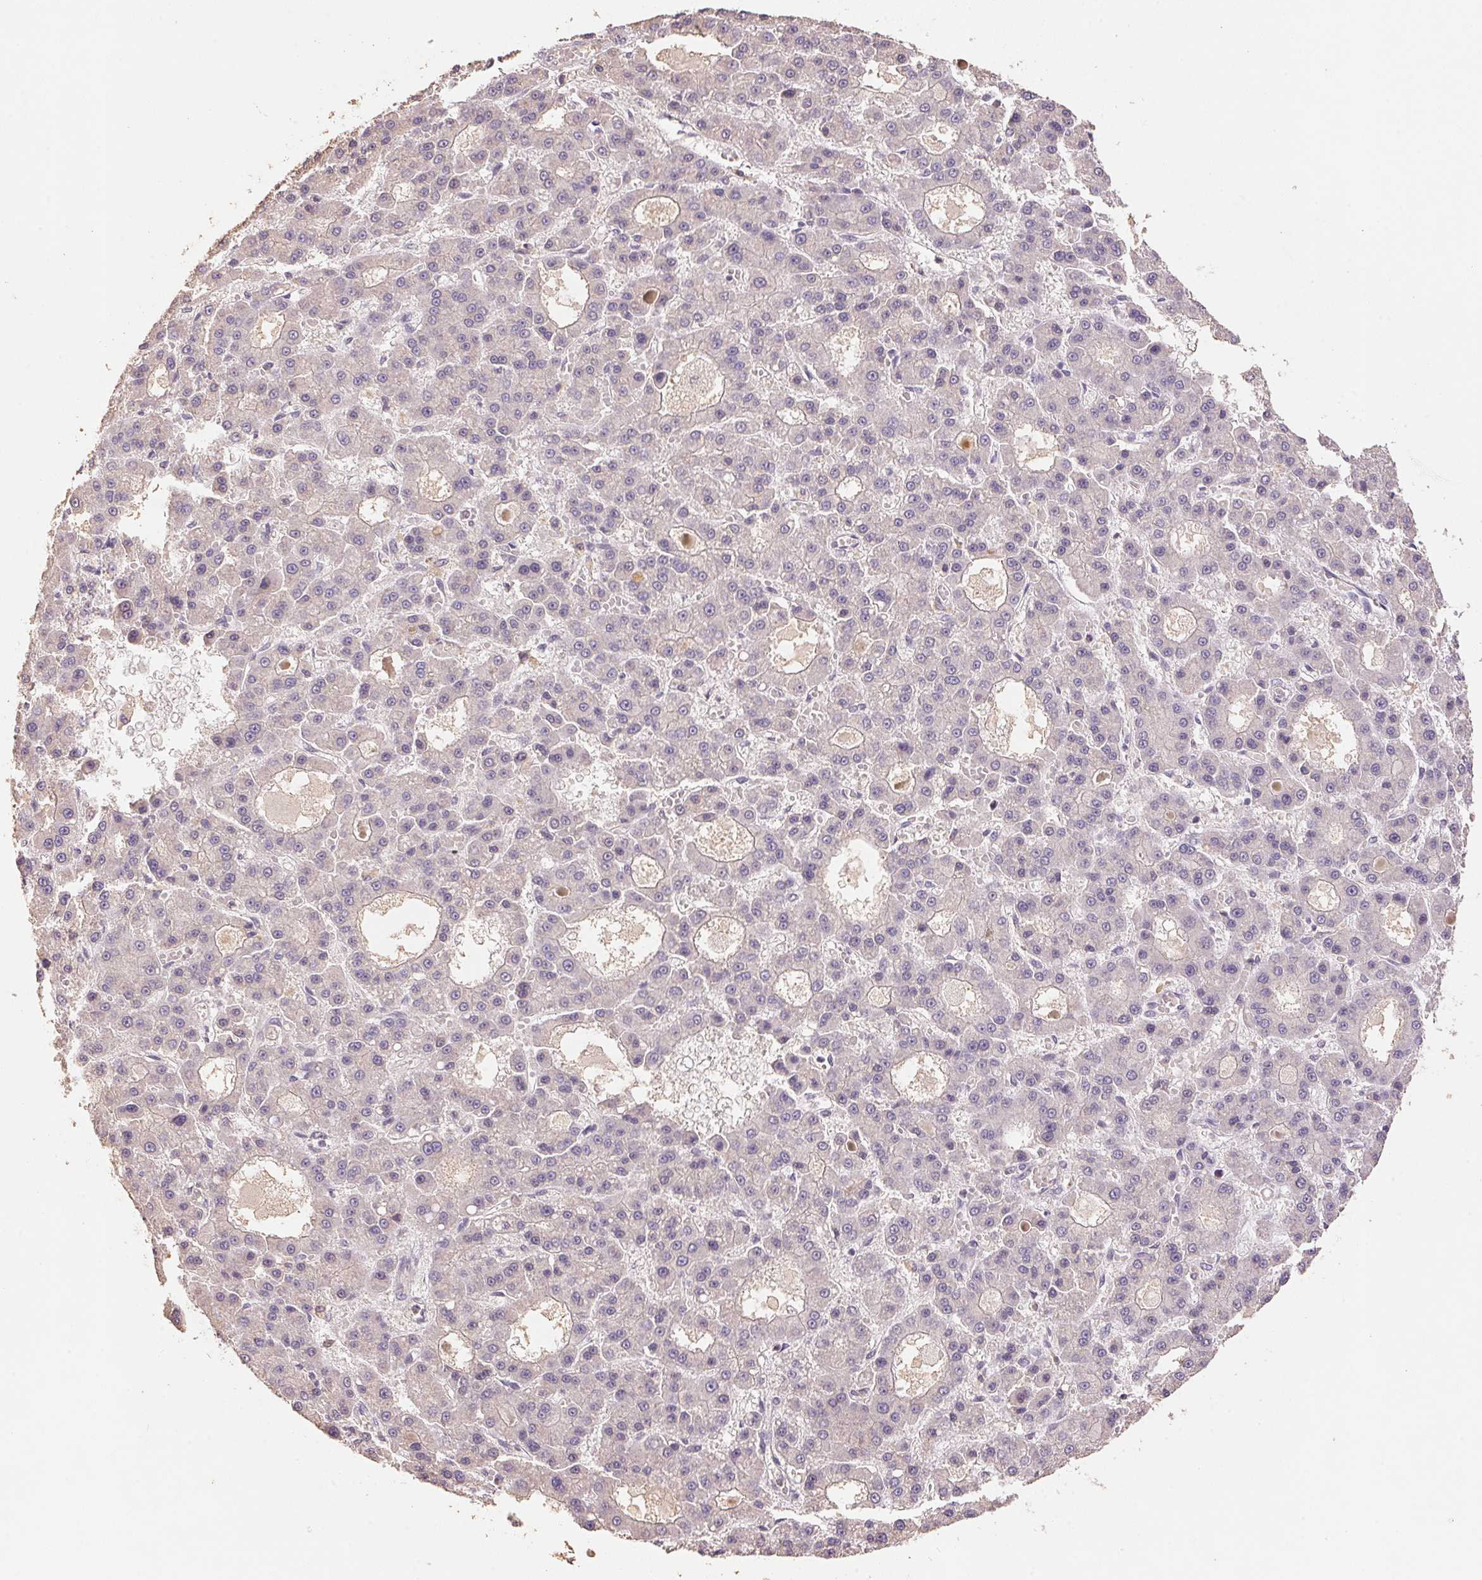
{"staining": {"intensity": "negative", "quantity": "none", "location": "none"}, "tissue": "liver cancer", "cell_type": "Tumor cells", "image_type": "cancer", "snomed": [{"axis": "morphology", "description": "Carcinoma, Hepatocellular, NOS"}, {"axis": "topography", "description": "Liver"}], "caption": "The photomicrograph shows no staining of tumor cells in liver hepatocellular carcinoma.", "gene": "CENPF", "patient": {"sex": "male", "age": 70}}